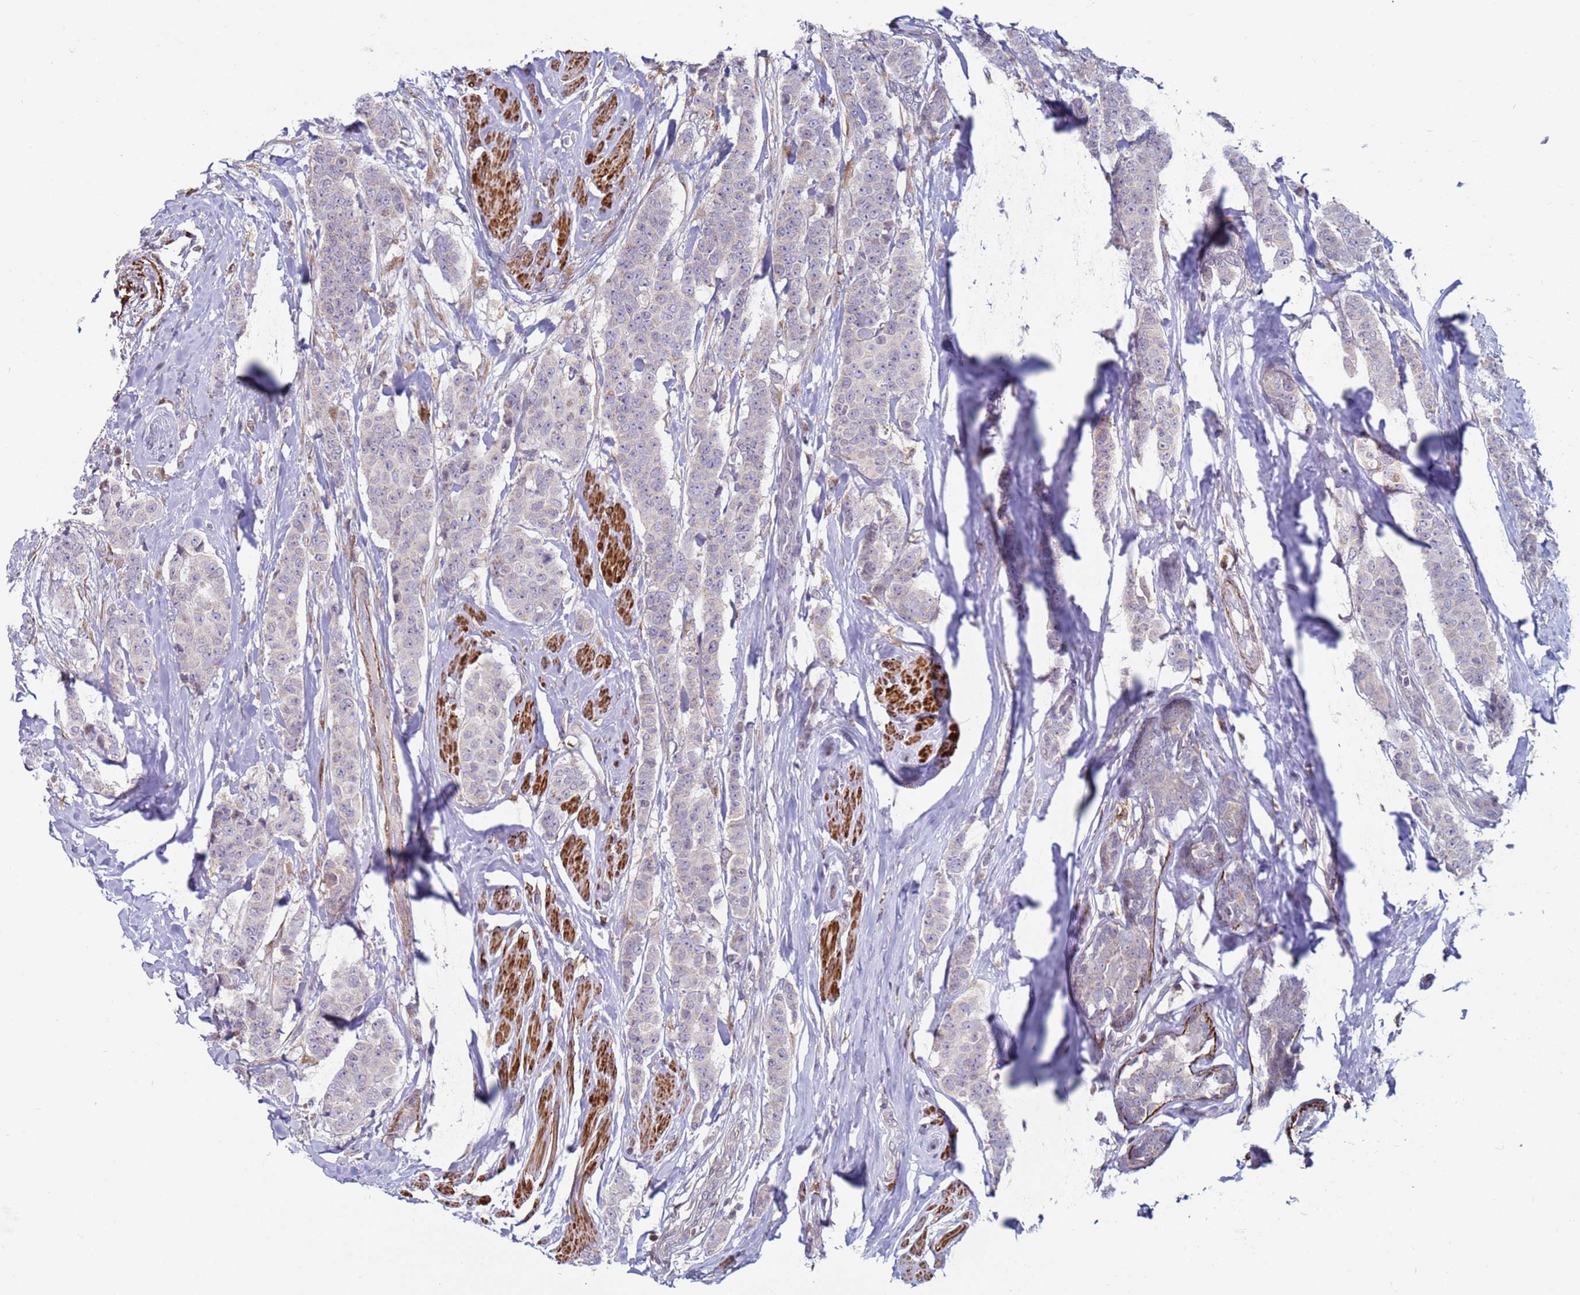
{"staining": {"intensity": "negative", "quantity": "none", "location": "none"}, "tissue": "breast cancer", "cell_type": "Tumor cells", "image_type": "cancer", "snomed": [{"axis": "morphology", "description": "Duct carcinoma"}, {"axis": "topography", "description": "Breast"}], "caption": "Tumor cells are negative for brown protein staining in breast invasive ductal carcinoma. The staining was performed using DAB (3,3'-diaminobenzidine) to visualize the protein expression in brown, while the nuclei were stained in blue with hematoxylin (Magnification: 20x).", "gene": "SNAPC4", "patient": {"sex": "female", "age": 40}}